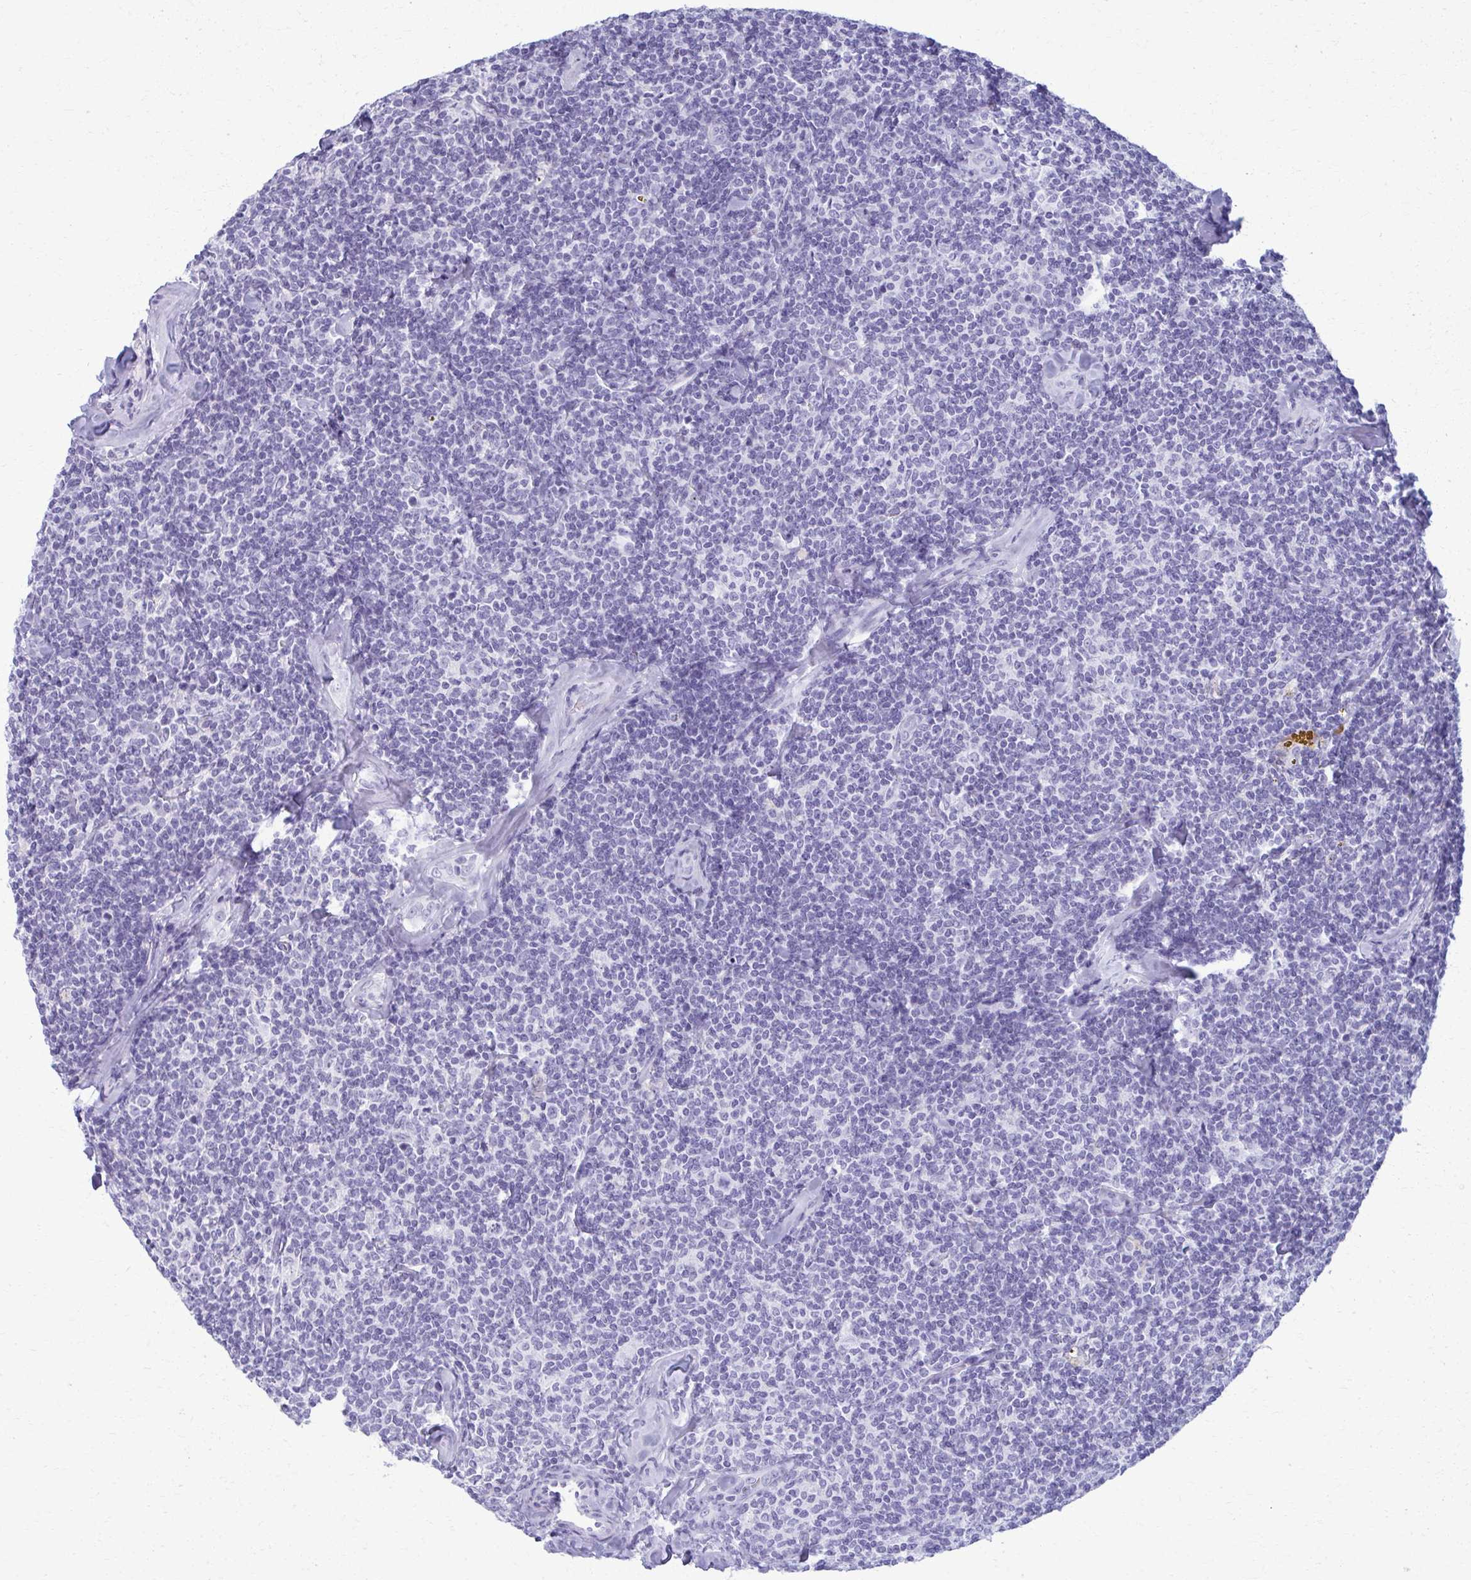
{"staining": {"intensity": "negative", "quantity": "none", "location": "none"}, "tissue": "lymphoma", "cell_type": "Tumor cells", "image_type": "cancer", "snomed": [{"axis": "morphology", "description": "Malignant lymphoma, non-Hodgkin's type, Low grade"}, {"axis": "topography", "description": "Lymph node"}], "caption": "A photomicrograph of low-grade malignant lymphoma, non-Hodgkin's type stained for a protein displays no brown staining in tumor cells.", "gene": "ACSM2B", "patient": {"sex": "female", "age": 56}}